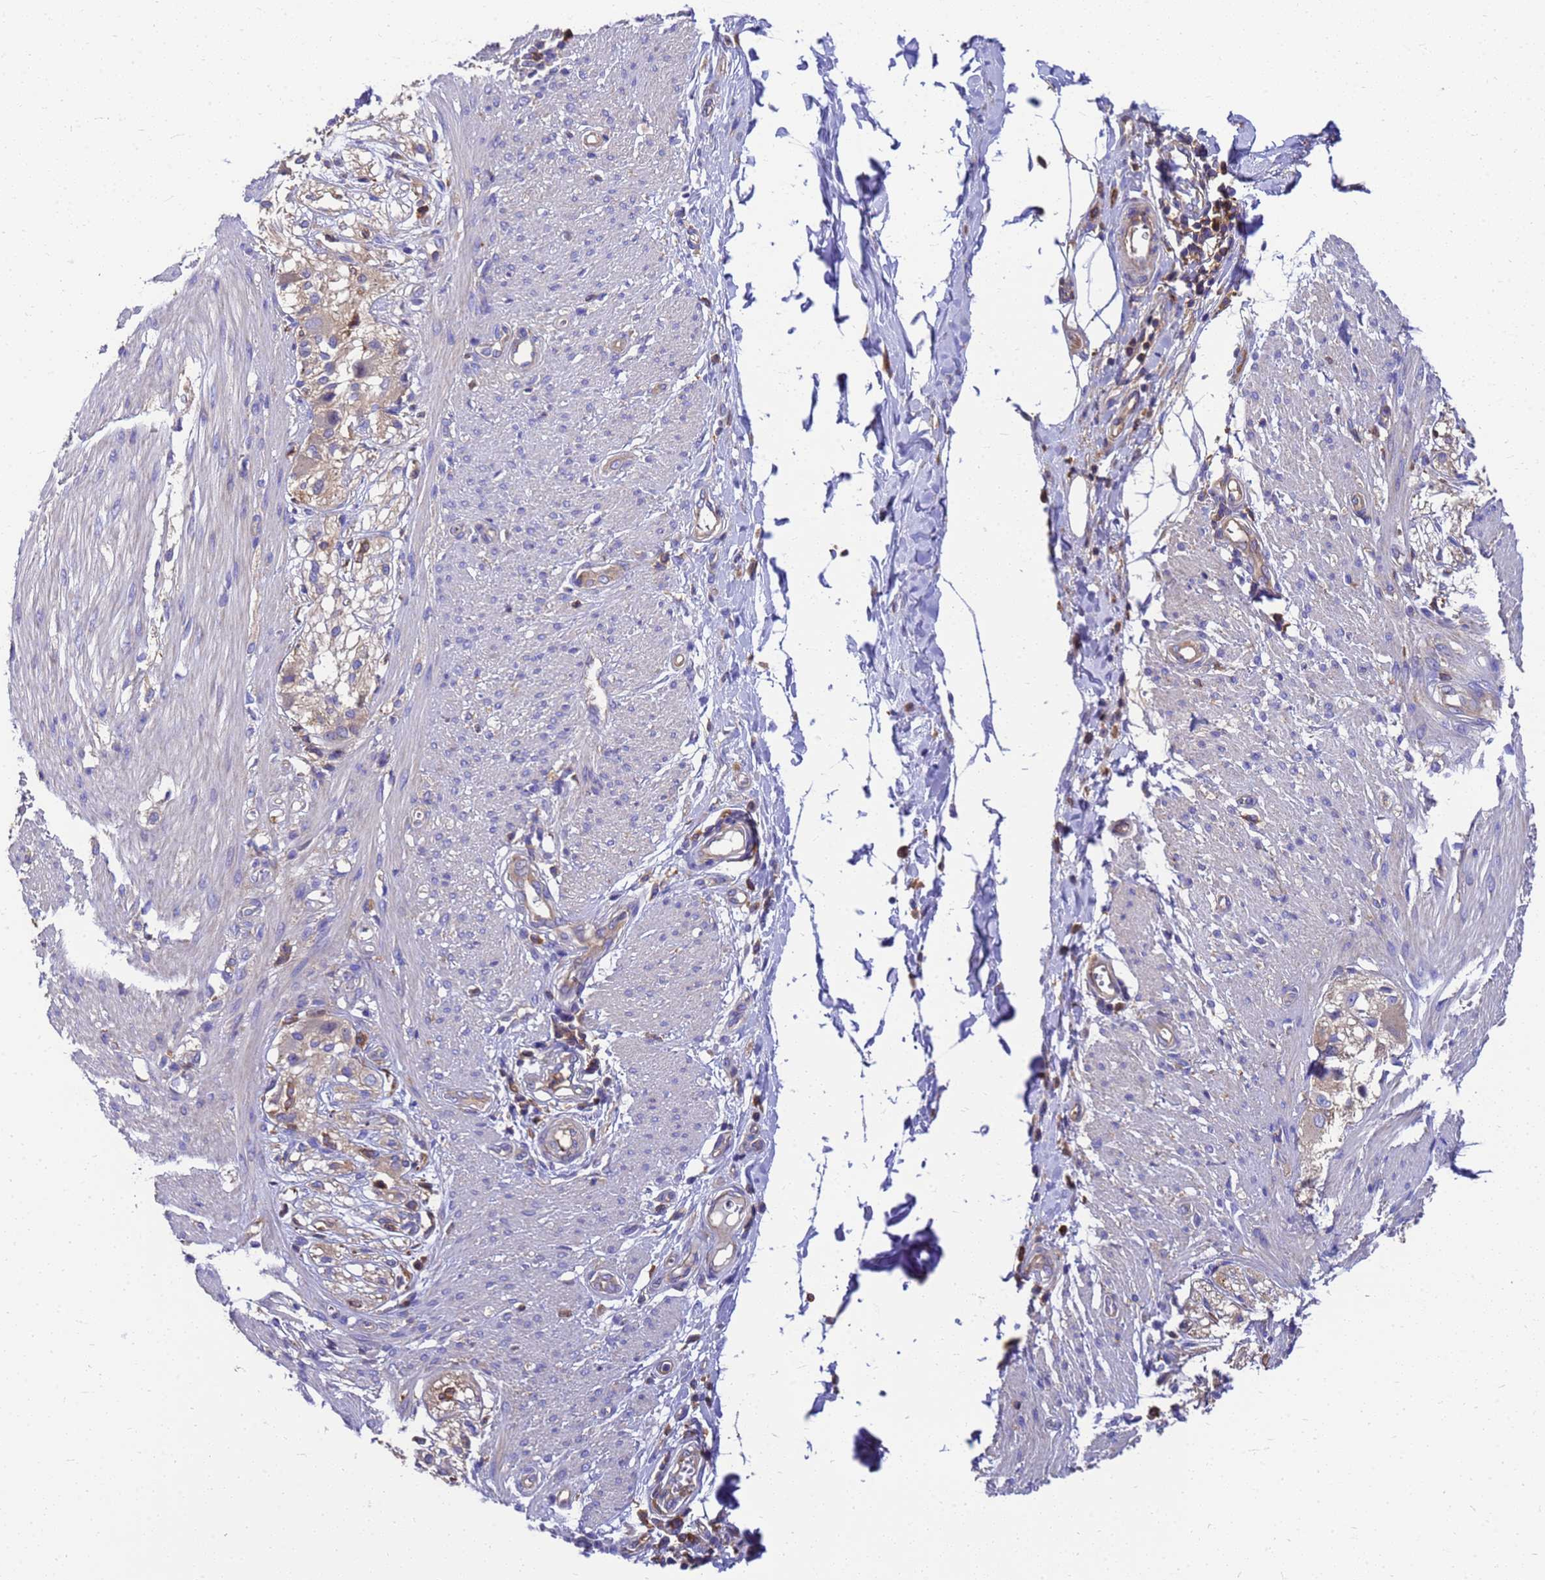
{"staining": {"intensity": "negative", "quantity": "none", "location": "none"}, "tissue": "smooth muscle", "cell_type": "Smooth muscle cells", "image_type": "normal", "snomed": [{"axis": "morphology", "description": "Normal tissue, NOS"}, {"axis": "morphology", "description": "Adenocarcinoma, NOS"}, {"axis": "topography", "description": "Colon"}, {"axis": "topography", "description": "Peripheral nerve tissue"}], "caption": "Immunohistochemistry (IHC) image of benign smooth muscle stained for a protein (brown), which exhibits no positivity in smooth muscle cells. (Brightfield microscopy of DAB (3,3'-diaminobenzidine) immunohistochemistry (IHC) at high magnification).", "gene": "ZNF235", "patient": {"sex": "male", "age": 14}}